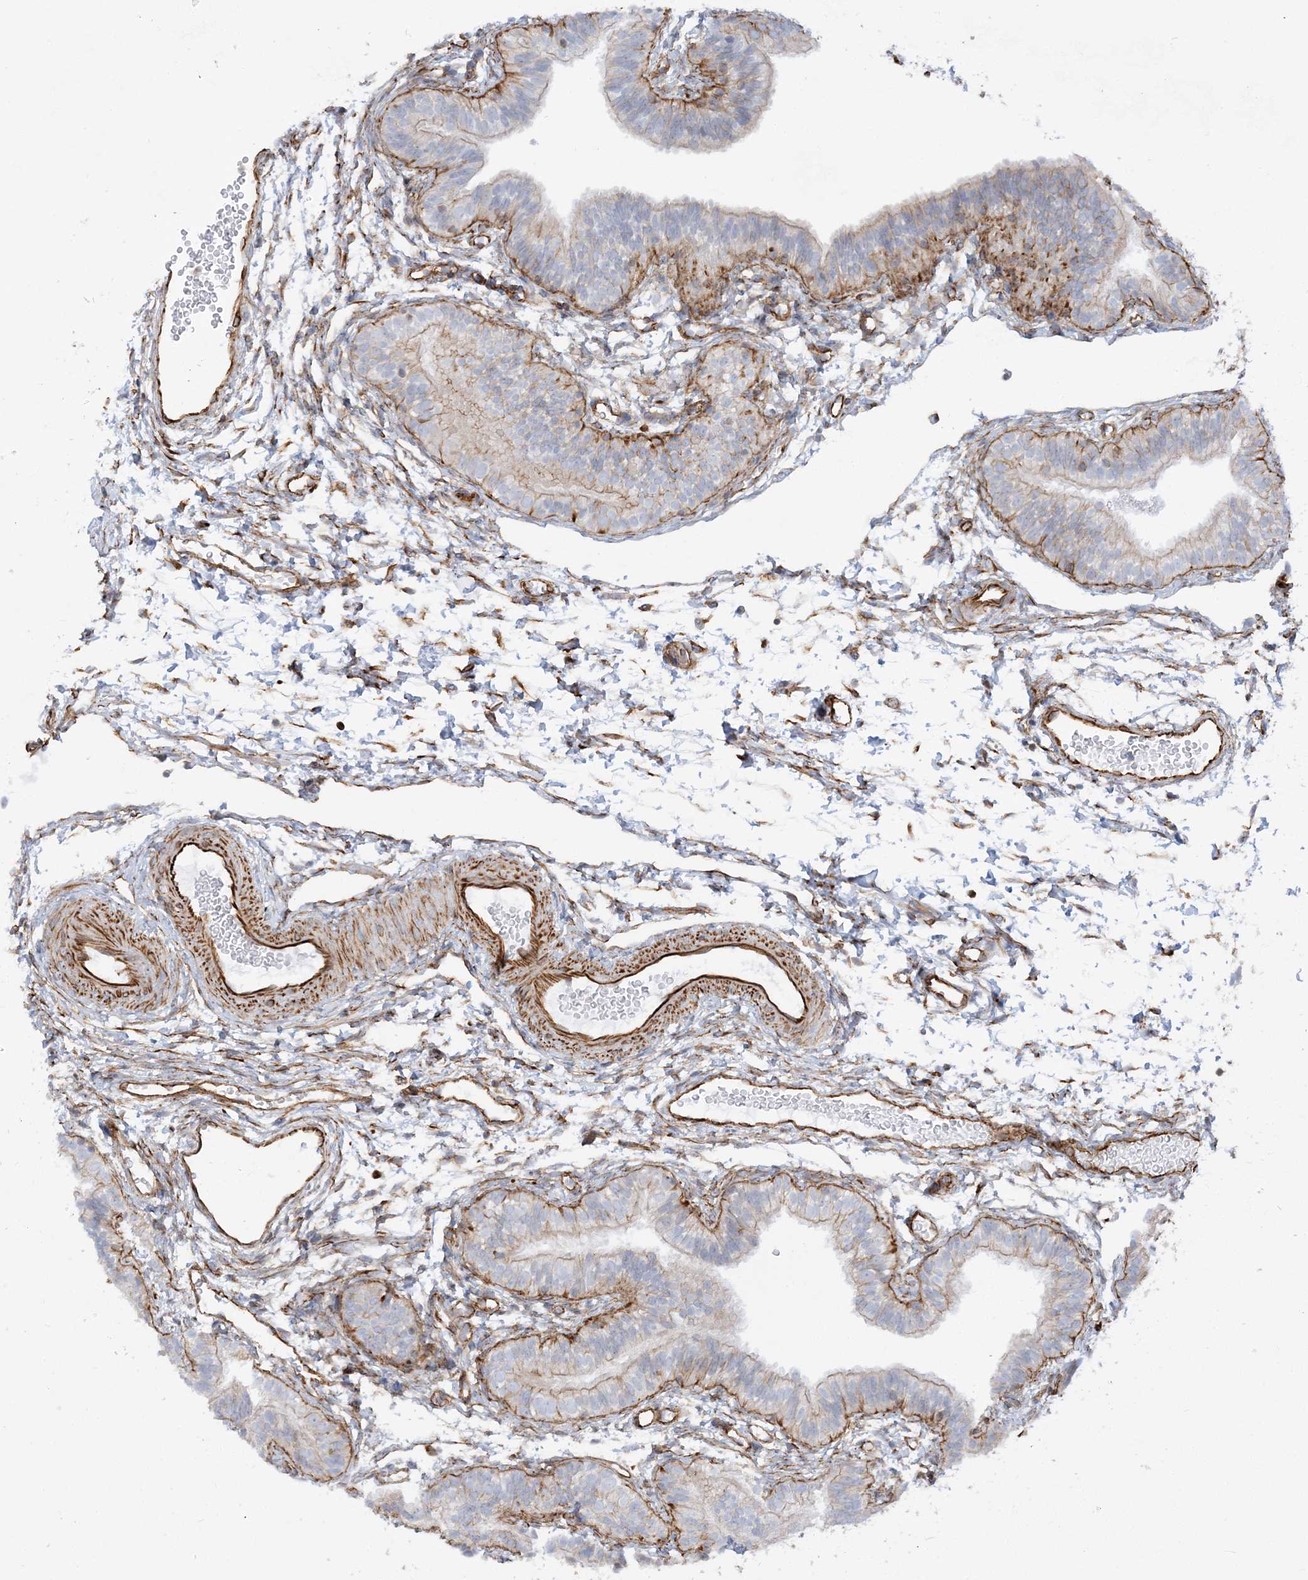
{"staining": {"intensity": "weak", "quantity": "<25%", "location": "cytoplasmic/membranous"}, "tissue": "fallopian tube", "cell_type": "Glandular cells", "image_type": "normal", "snomed": [{"axis": "morphology", "description": "Normal tissue, NOS"}, {"axis": "topography", "description": "Fallopian tube"}], "caption": "Immunohistochemistry (IHC) of unremarkable fallopian tube shows no positivity in glandular cells. Brightfield microscopy of immunohistochemistry stained with DAB (brown) and hematoxylin (blue), captured at high magnification.", "gene": "SCLT1", "patient": {"sex": "female", "age": 35}}